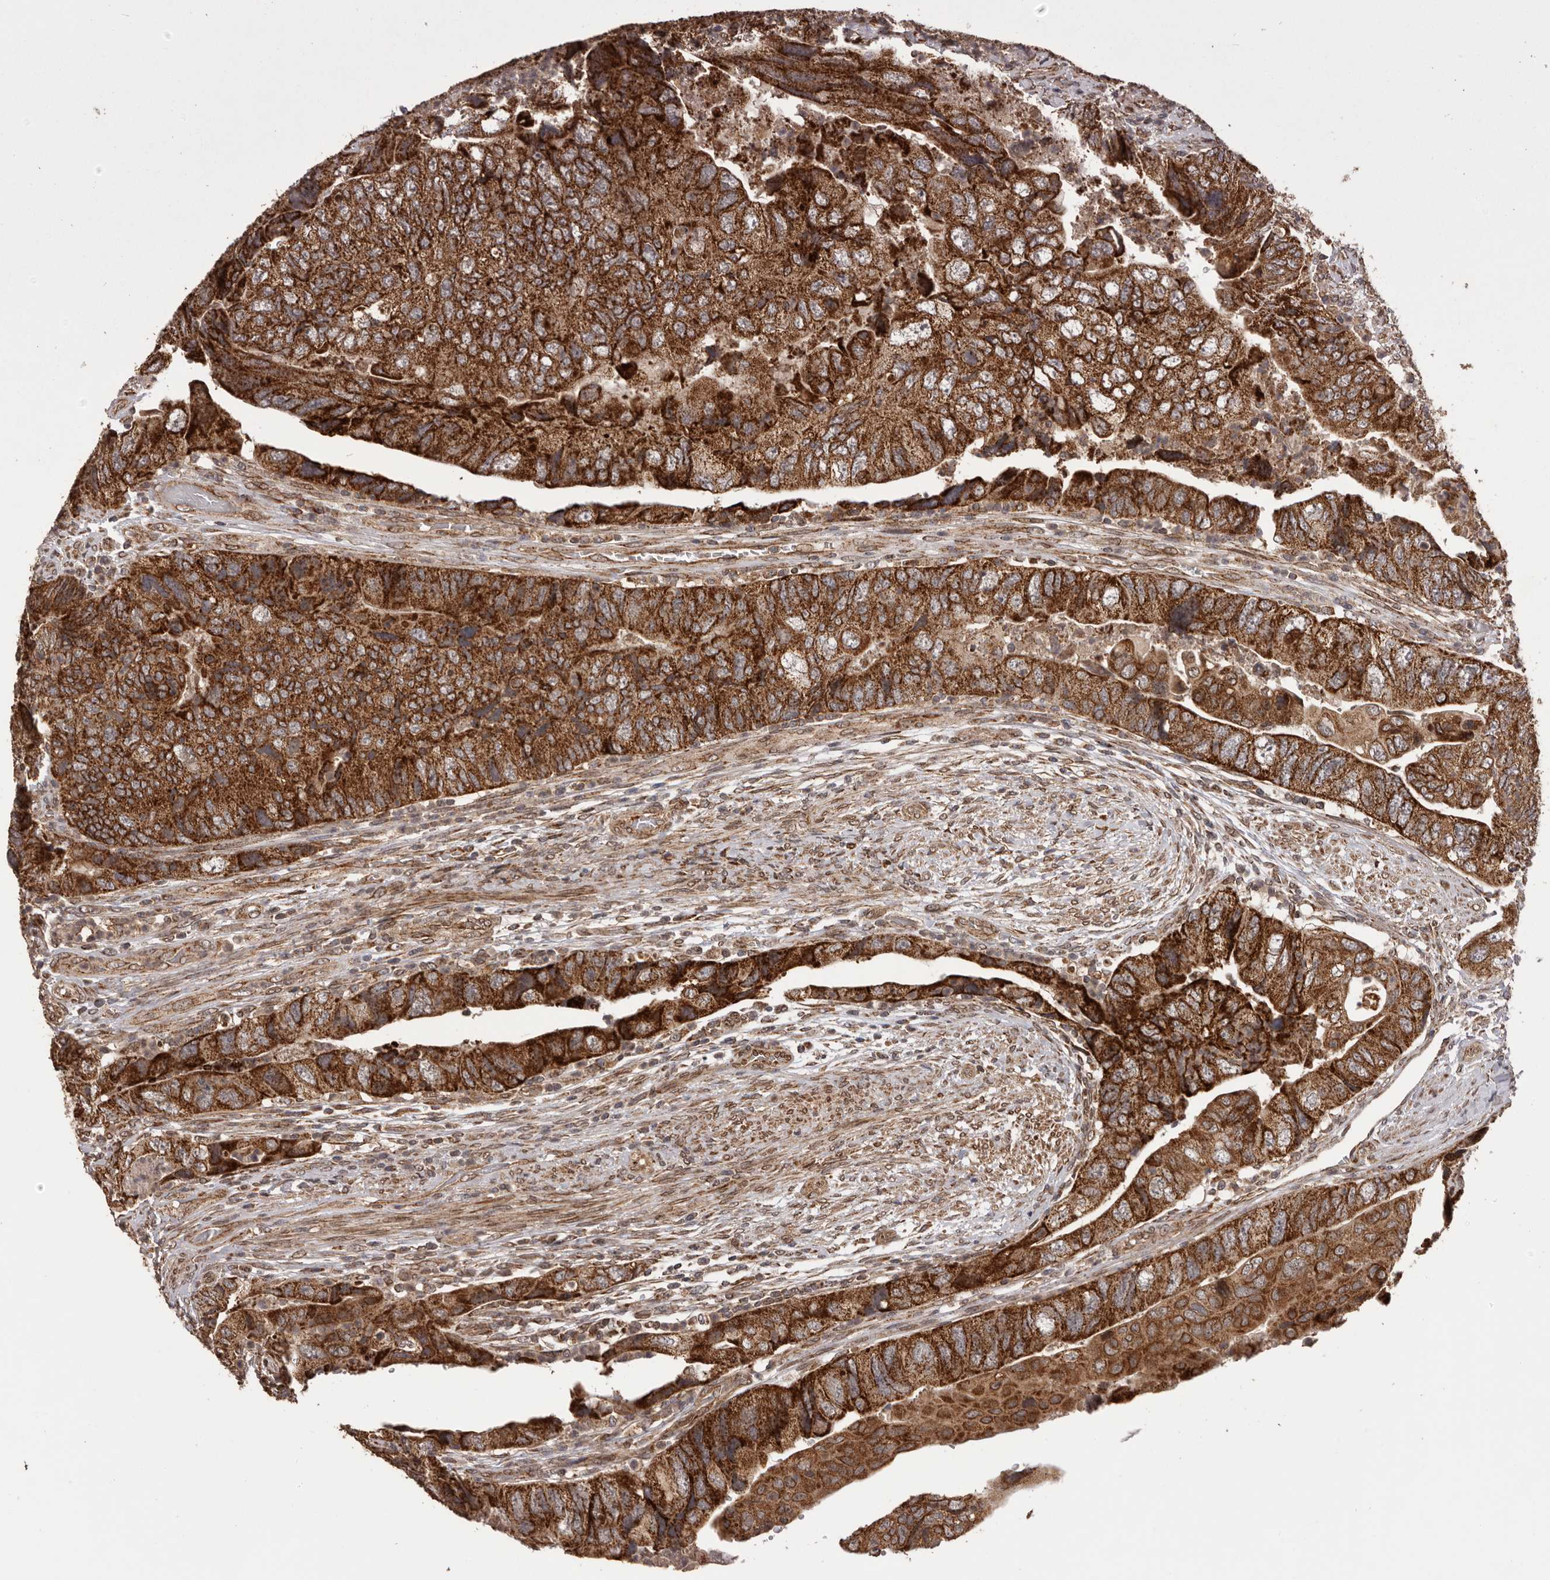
{"staining": {"intensity": "strong", "quantity": ">75%", "location": "cytoplasmic/membranous"}, "tissue": "colorectal cancer", "cell_type": "Tumor cells", "image_type": "cancer", "snomed": [{"axis": "morphology", "description": "Adenocarcinoma, NOS"}, {"axis": "topography", "description": "Rectum"}], "caption": "A brown stain labels strong cytoplasmic/membranous positivity of a protein in human colorectal cancer tumor cells.", "gene": "CHRM2", "patient": {"sex": "male", "age": 63}}